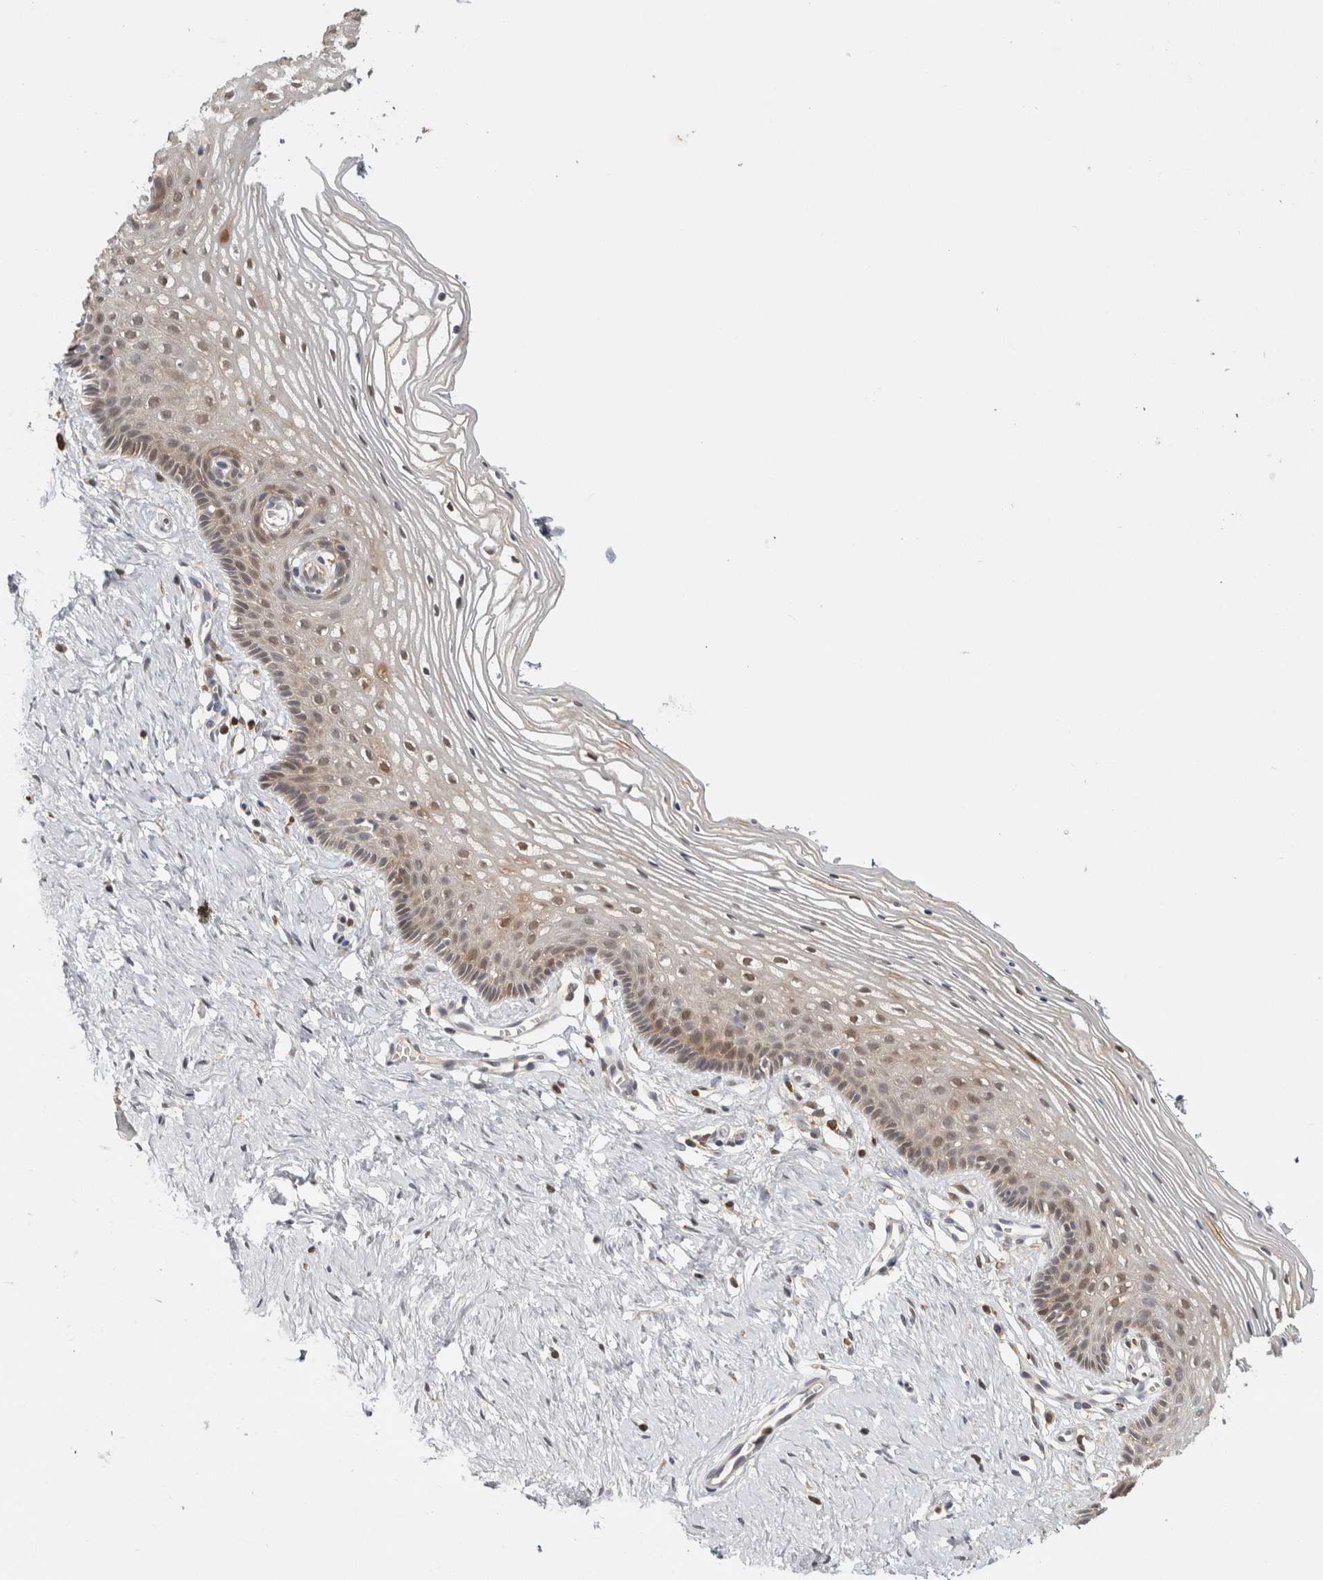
{"staining": {"intensity": "moderate", "quantity": ">75%", "location": "cytoplasmic/membranous,nuclear"}, "tissue": "vagina", "cell_type": "Squamous epithelial cells", "image_type": "normal", "snomed": [{"axis": "morphology", "description": "Normal tissue, NOS"}, {"axis": "topography", "description": "Vagina"}], "caption": "A histopathology image of vagina stained for a protein shows moderate cytoplasmic/membranous,nuclear brown staining in squamous epithelial cells.", "gene": "ACAT2", "patient": {"sex": "female", "age": 32}}